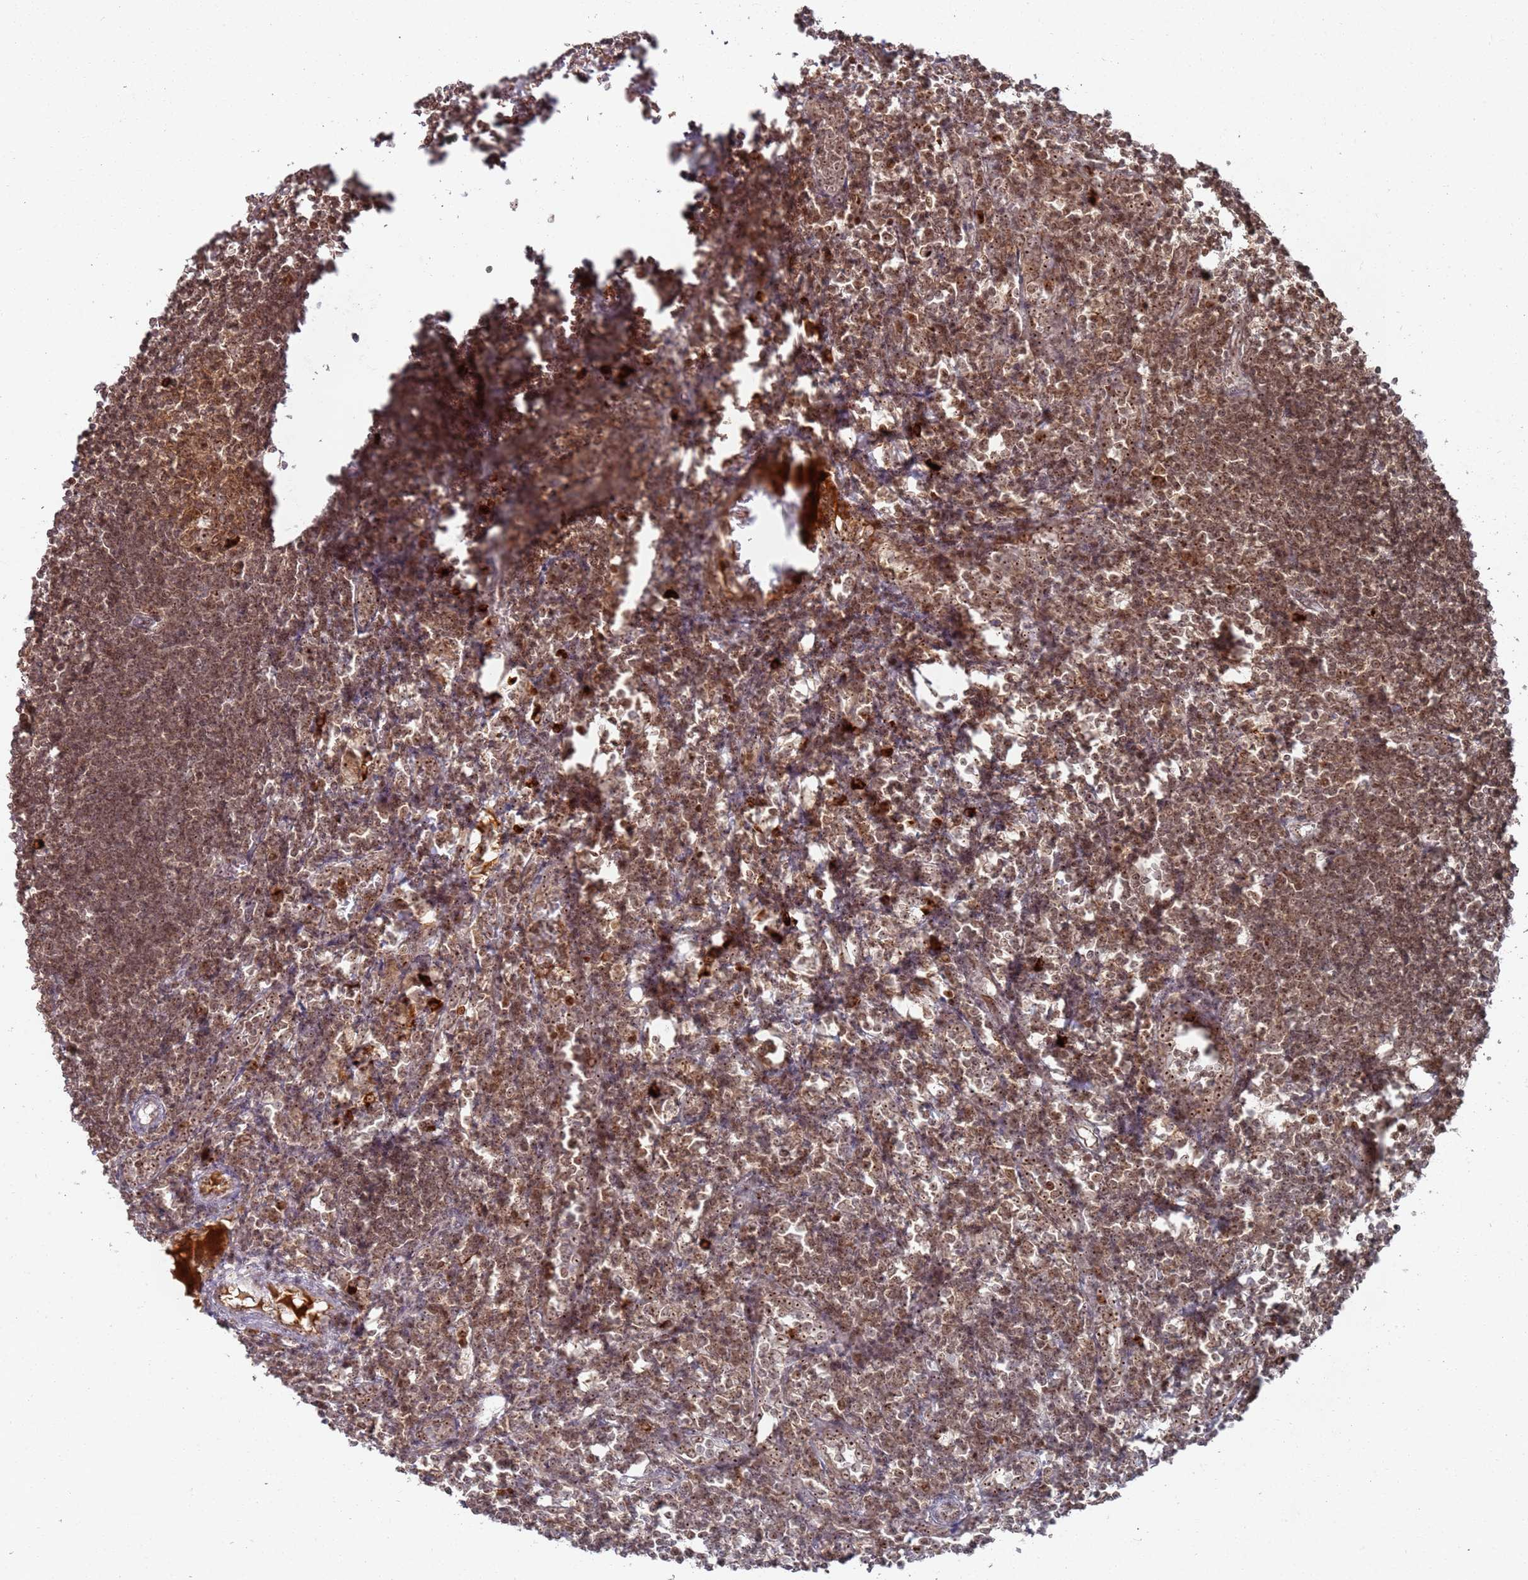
{"staining": {"intensity": "moderate", "quantity": ">75%", "location": "cytoplasmic/membranous,nuclear"}, "tissue": "lymph node", "cell_type": "Germinal center cells", "image_type": "normal", "snomed": [{"axis": "morphology", "description": "Normal tissue, NOS"}, {"axis": "morphology", "description": "Malignant melanoma, Metastatic site"}, {"axis": "topography", "description": "Lymph node"}], "caption": "Approximately >75% of germinal center cells in normal human lymph node exhibit moderate cytoplasmic/membranous,nuclear protein positivity as visualized by brown immunohistochemical staining.", "gene": "UTP11", "patient": {"sex": "male", "age": 41}}